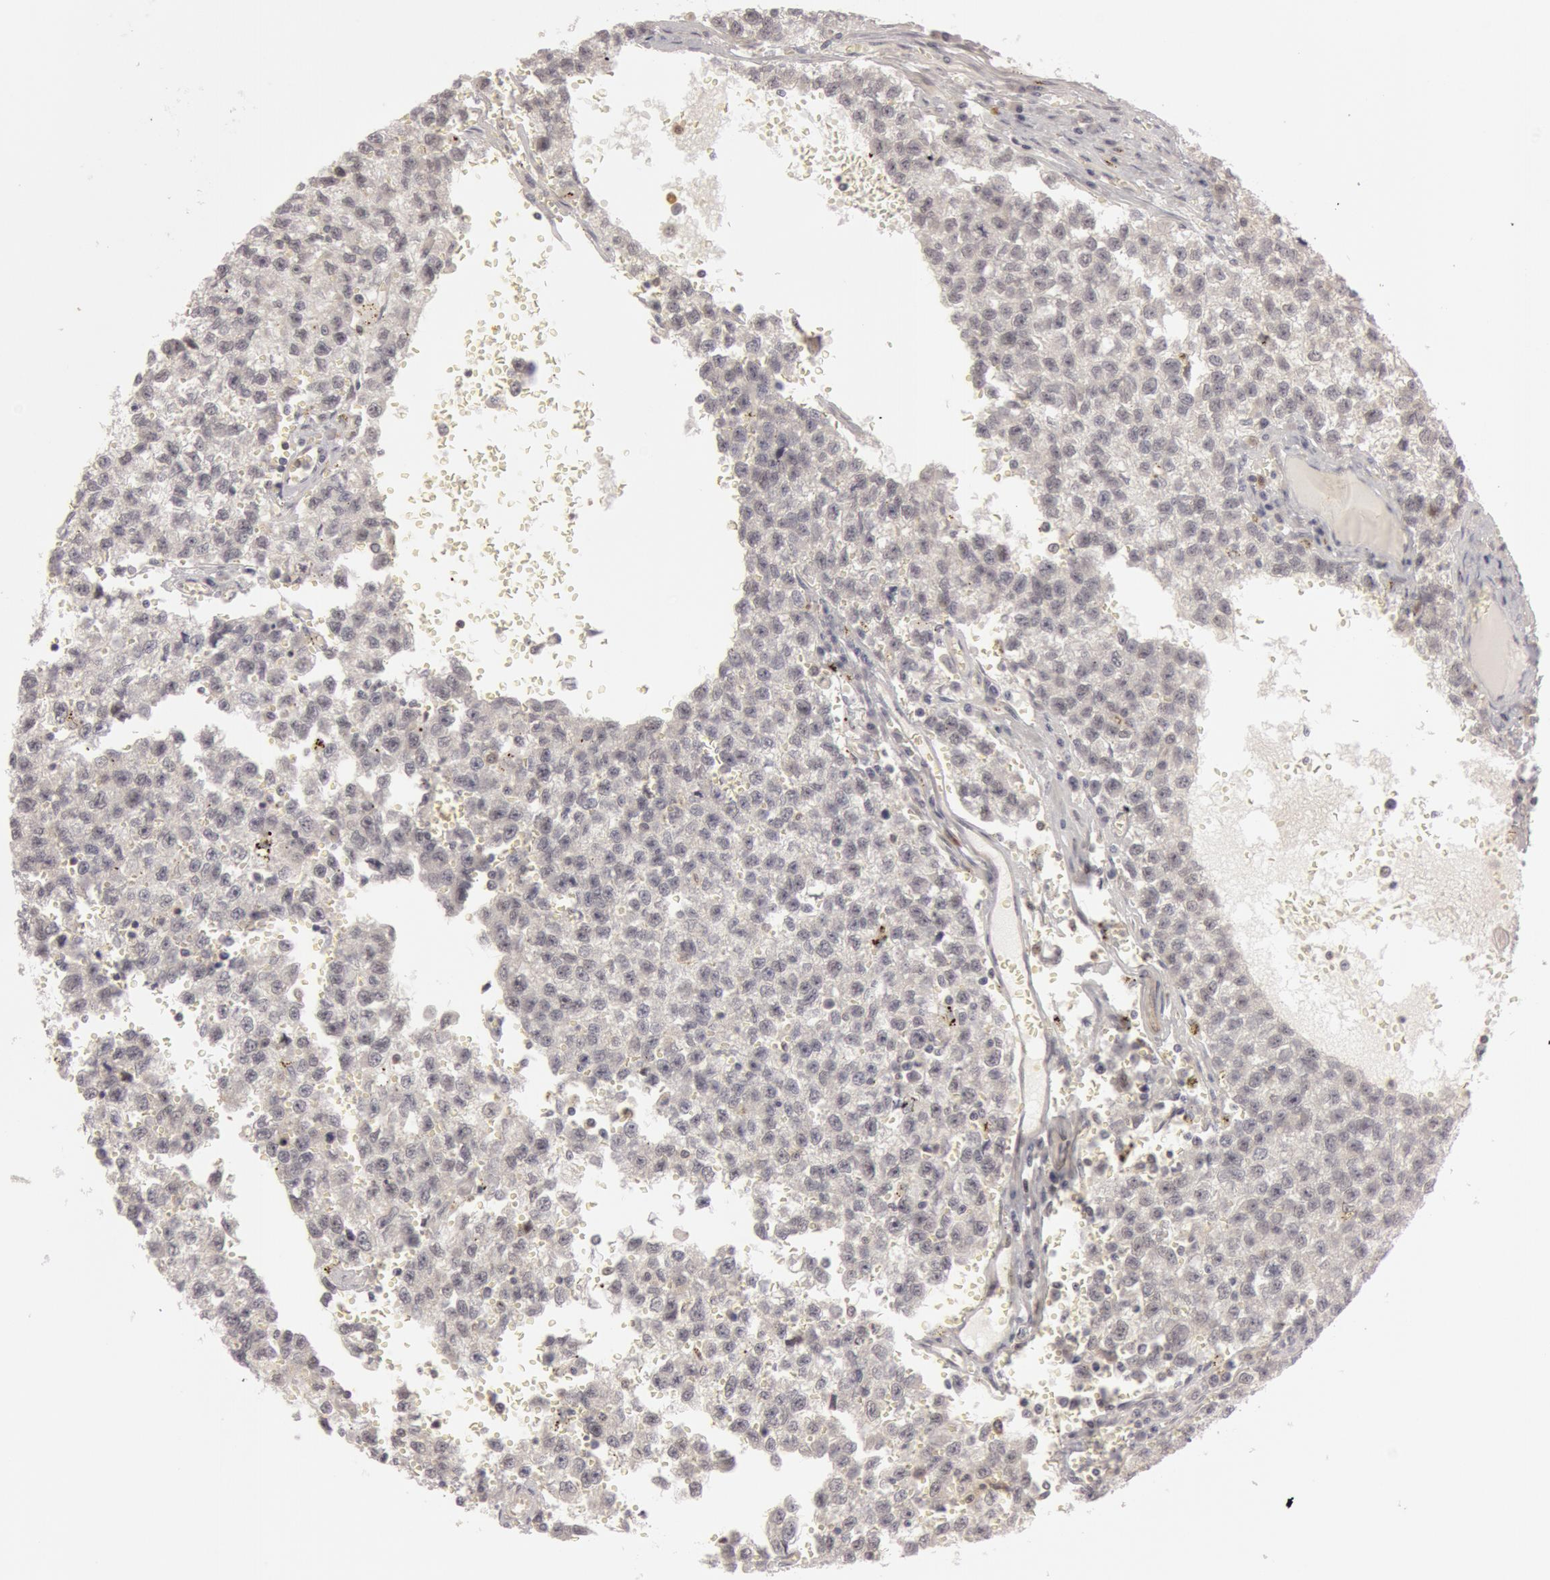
{"staining": {"intensity": "negative", "quantity": "none", "location": "none"}, "tissue": "testis cancer", "cell_type": "Tumor cells", "image_type": "cancer", "snomed": [{"axis": "morphology", "description": "Seminoma, NOS"}, {"axis": "topography", "description": "Testis"}], "caption": "A histopathology image of testis cancer (seminoma) stained for a protein demonstrates no brown staining in tumor cells.", "gene": "OASL", "patient": {"sex": "male", "age": 35}}